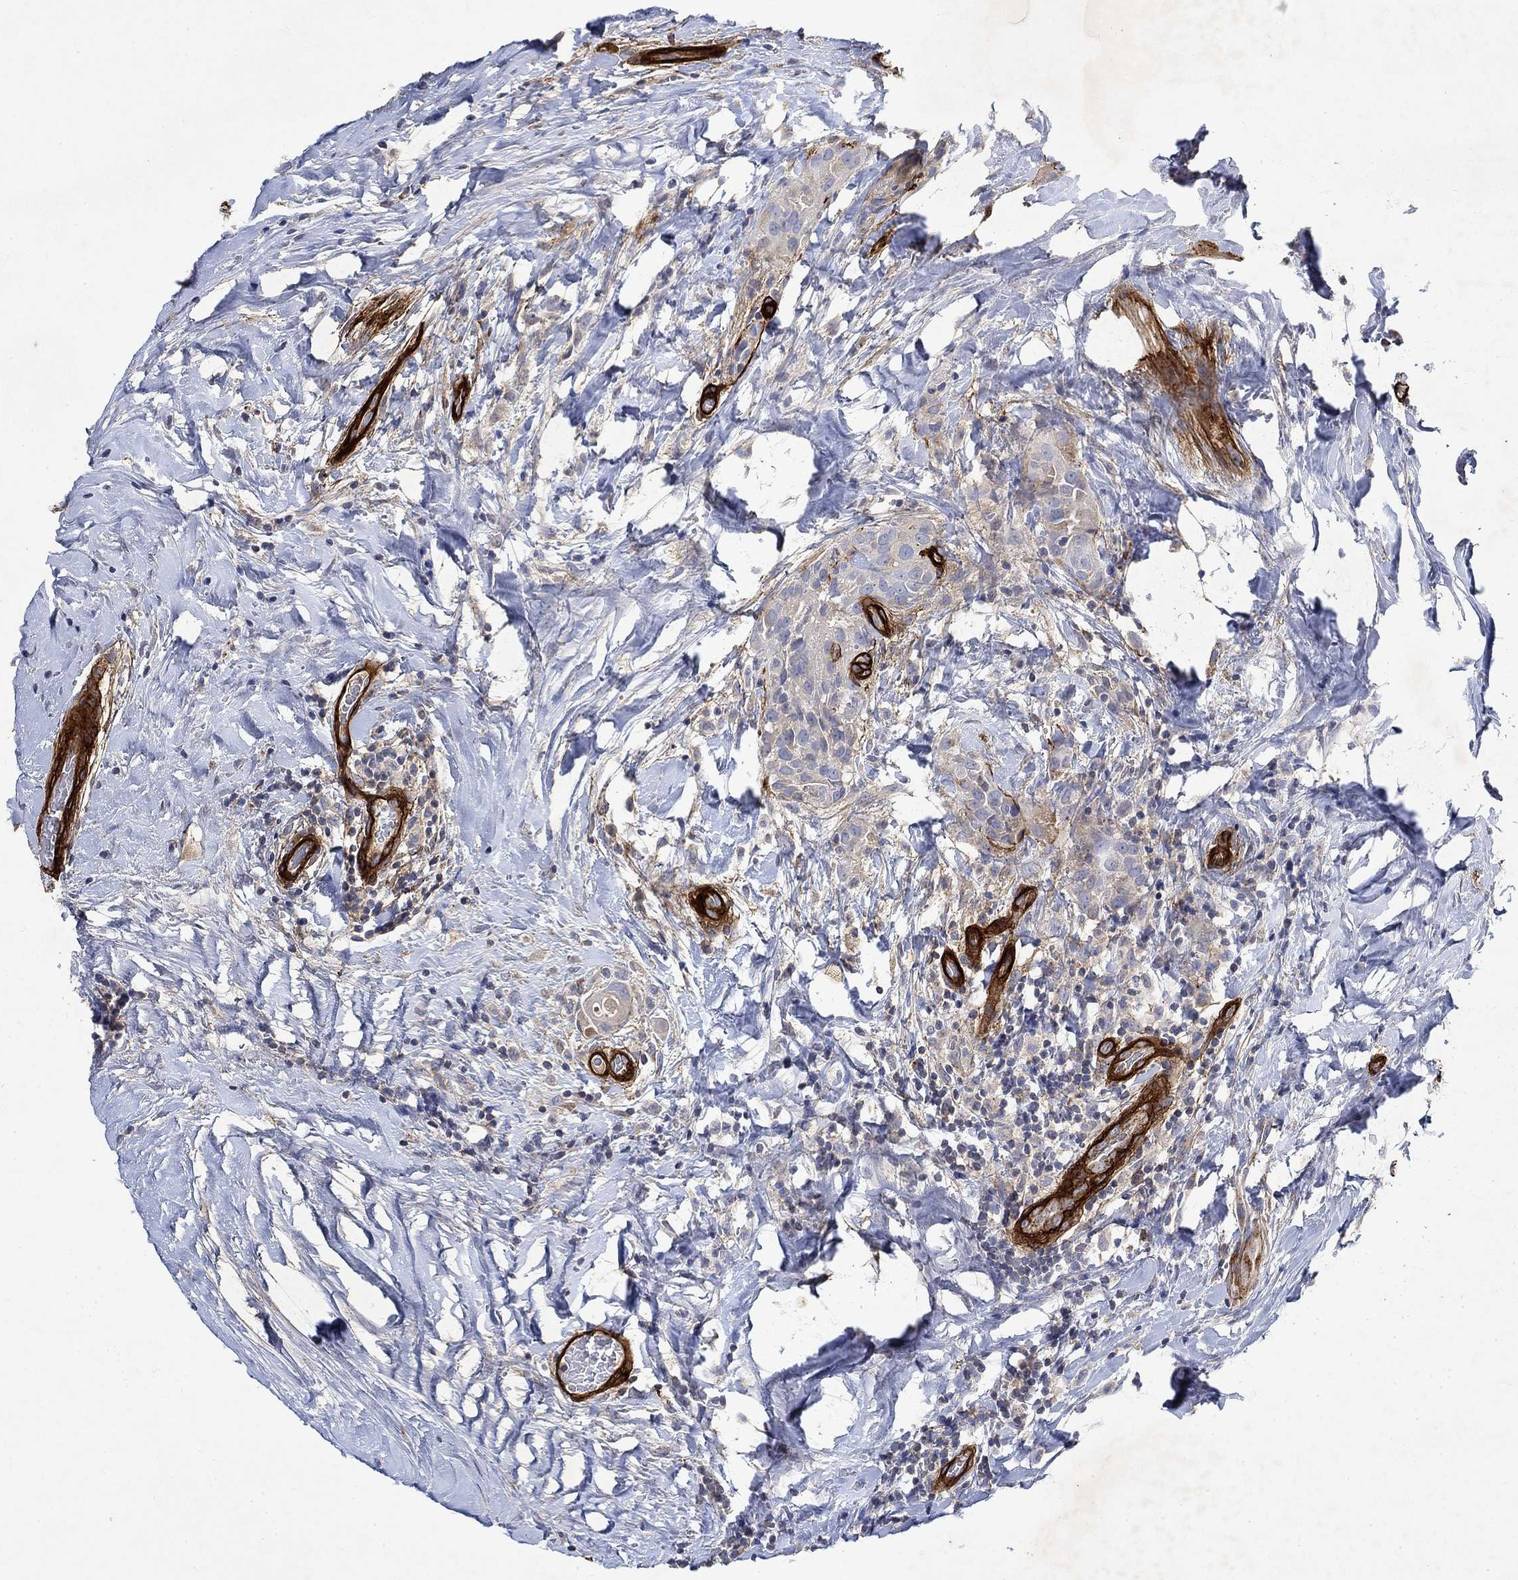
{"staining": {"intensity": "negative", "quantity": "none", "location": "none"}, "tissue": "thyroid cancer", "cell_type": "Tumor cells", "image_type": "cancer", "snomed": [{"axis": "morphology", "description": "Papillary adenocarcinoma, NOS"}, {"axis": "topography", "description": "Thyroid gland"}], "caption": "The immunohistochemistry (IHC) image has no significant staining in tumor cells of thyroid cancer (papillary adenocarcinoma) tissue.", "gene": "COL4A2", "patient": {"sex": "male", "age": 61}}